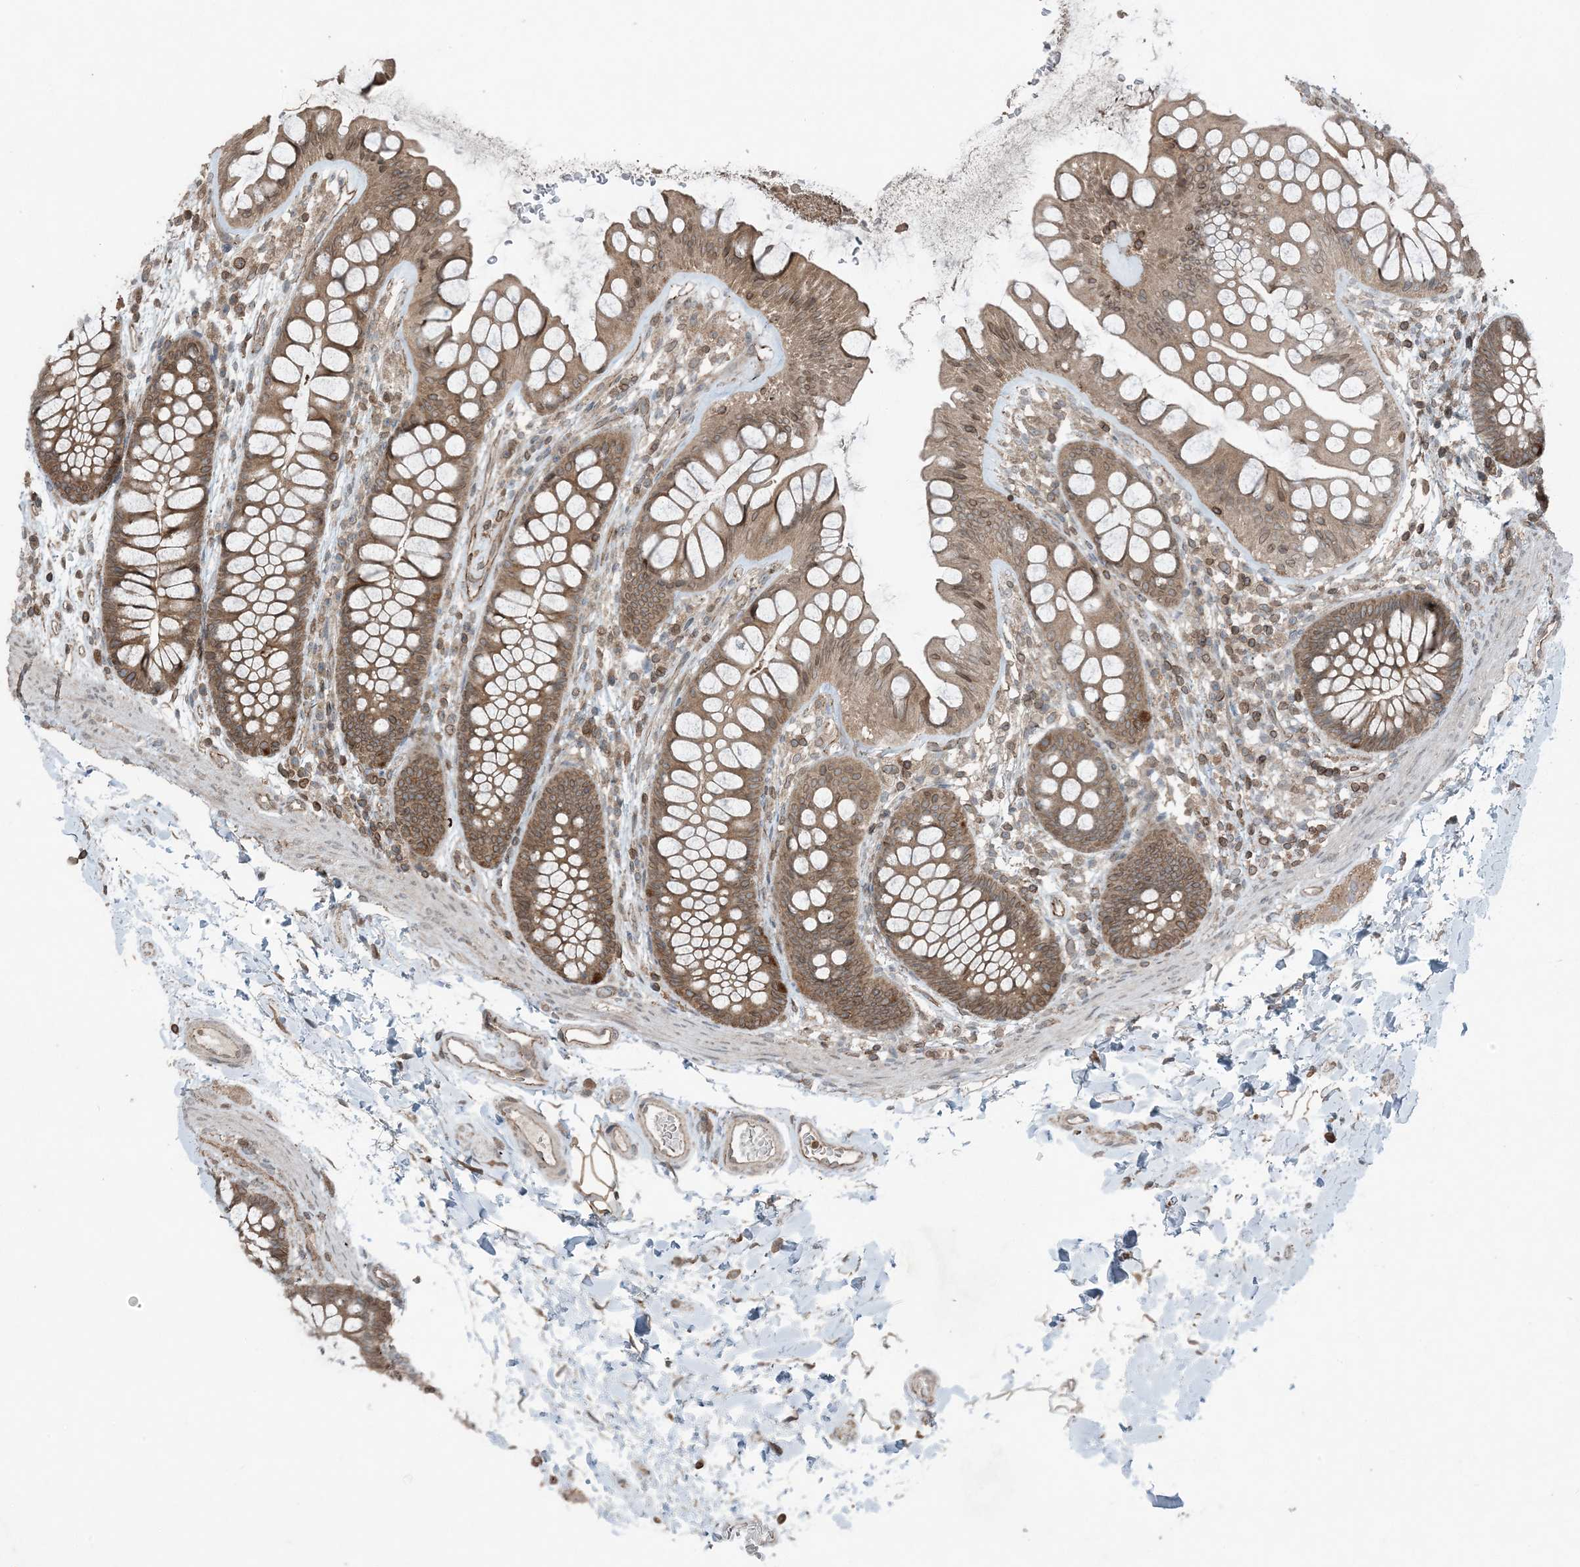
{"staining": {"intensity": "weak", "quantity": ">75%", "location": "cytoplasmic/membranous,nuclear"}, "tissue": "colon", "cell_type": "Endothelial cells", "image_type": "normal", "snomed": [{"axis": "morphology", "description": "Normal tissue, NOS"}, {"axis": "topography", "description": "Colon"}], "caption": "Endothelial cells reveal low levels of weak cytoplasmic/membranous,nuclear positivity in about >75% of cells in normal colon.", "gene": "ZFAND2B", "patient": {"sex": "female", "age": 62}}